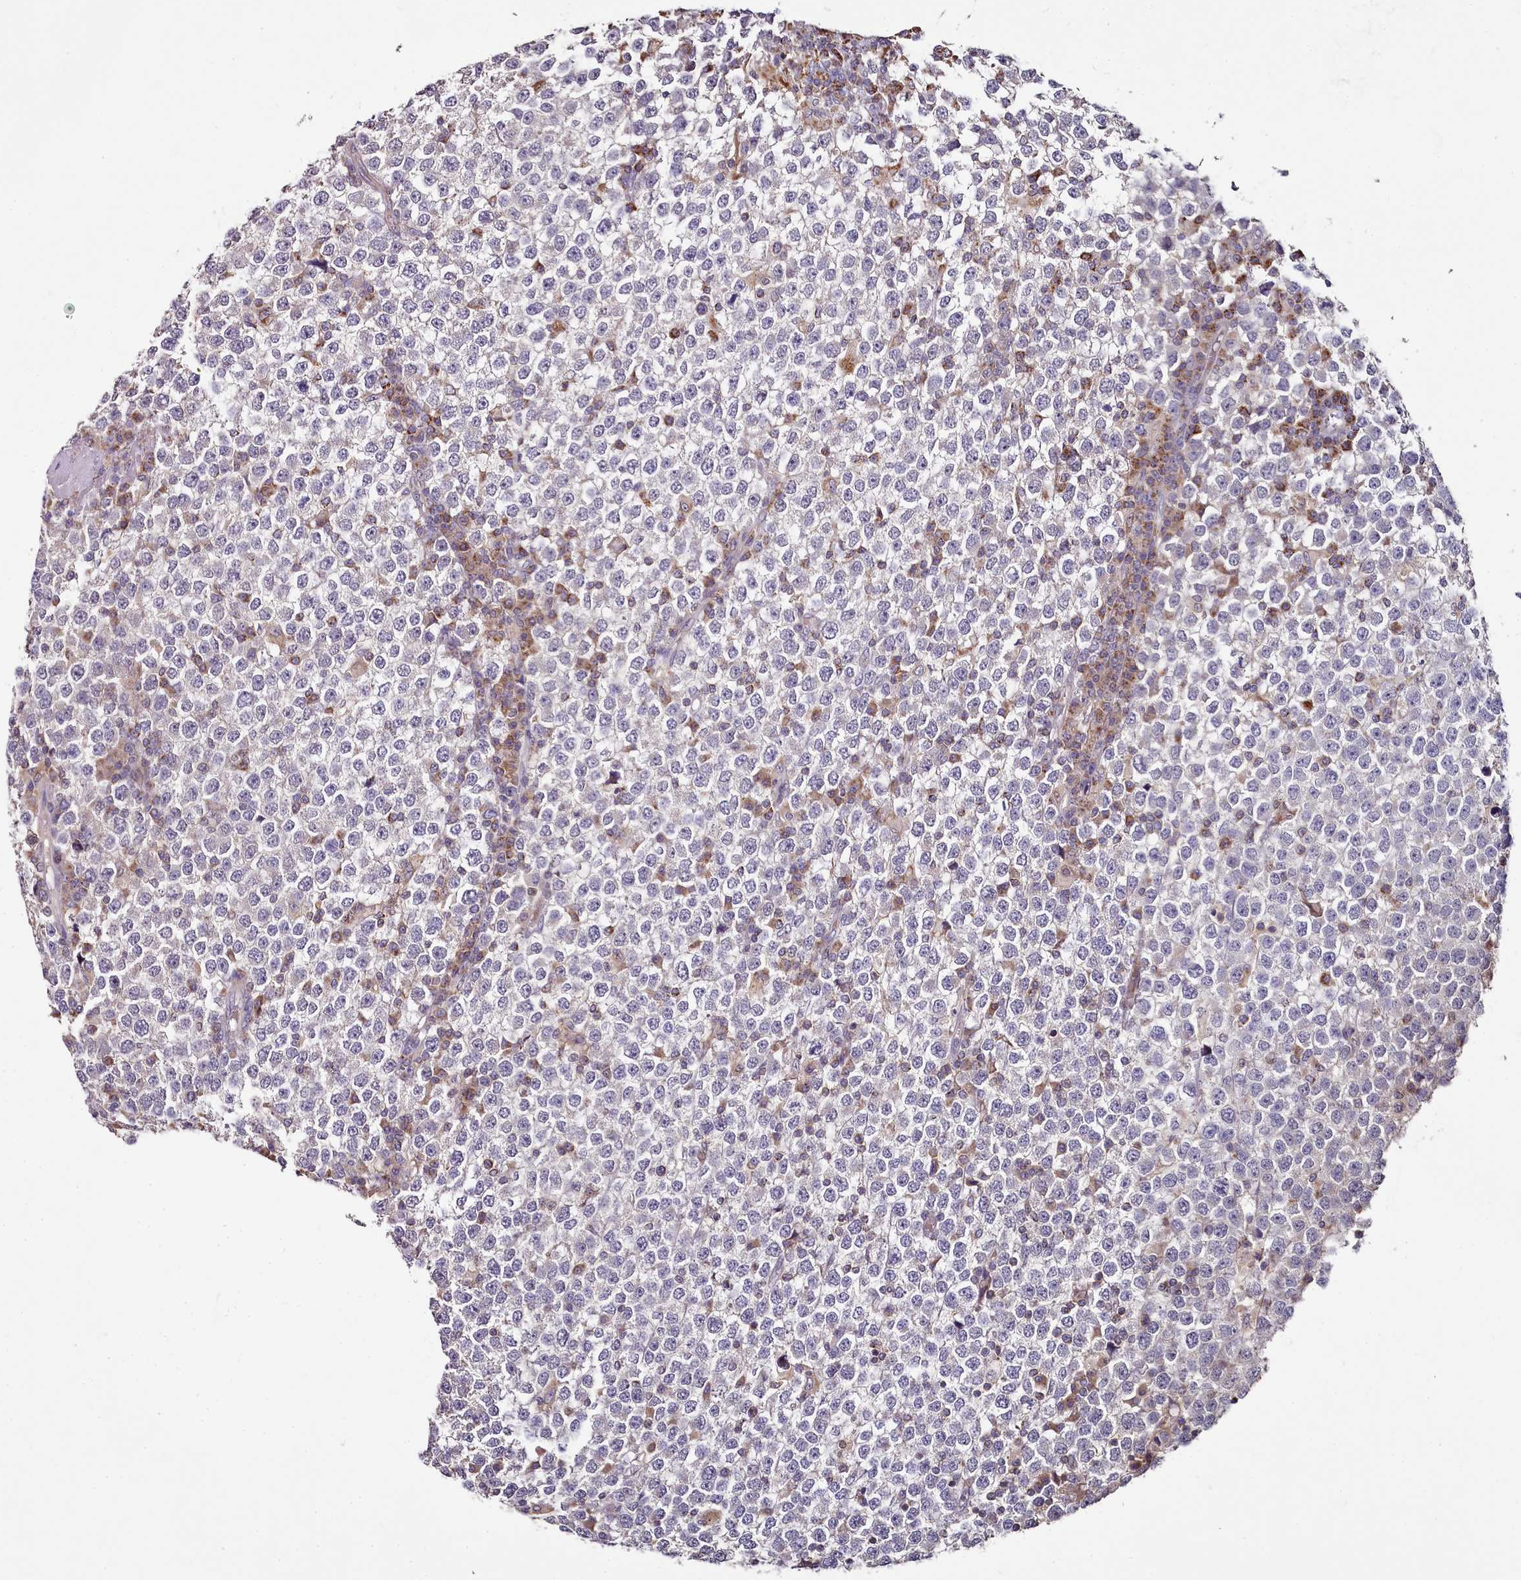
{"staining": {"intensity": "negative", "quantity": "none", "location": "none"}, "tissue": "testis cancer", "cell_type": "Tumor cells", "image_type": "cancer", "snomed": [{"axis": "morphology", "description": "Seminoma, NOS"}, {"axis": "topography", "description": "Testis"}], "caption": "Tumor cells show no significant protein expression in testis cancer (seminoma).", "gene": "ACSS1", "patient": {"sex": "male", "age": 65}}